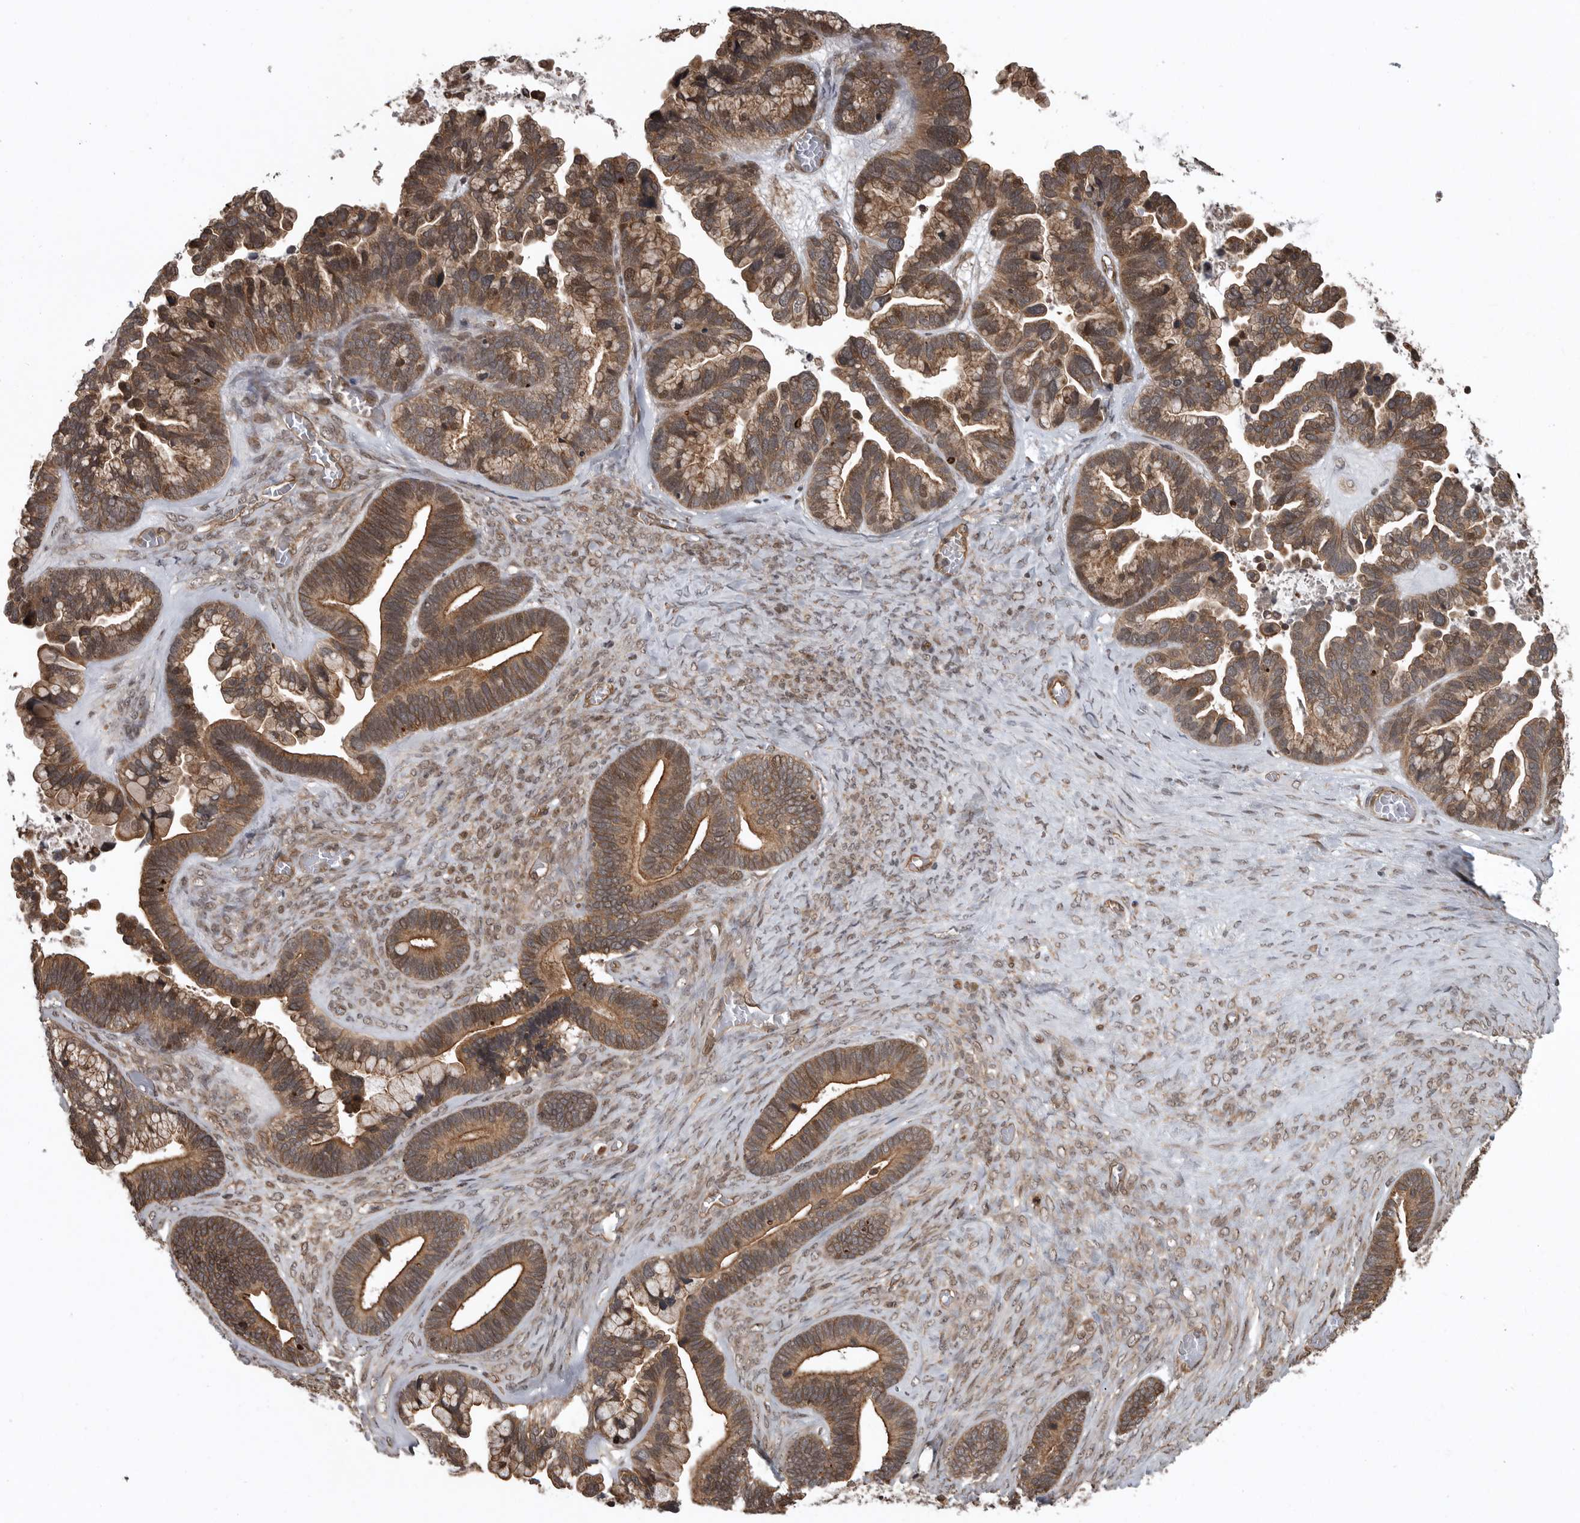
{"staining": {"intensity": "strong", "quantity": ">75%", "location": "cytoplasmic/membranous"}, "tissue": "ovarian cancer", "cell_type": "Tumor cells", "image_type": "cancer", "snomed": [{"axis": "morphology", "description": "Cystadenocarcinoma, serous, NOS"}, {"axis": "topography", "description": "Ovary"}], "caption": "The photomicrograph shows a brown stain indicating the presence of a protein in the cytoplasmic/membranous of tumor cells in serous cystadenocarcinoma (ovarian).", "gene": "DNAJC8", "patient": {"sex": "female", "age": 56}}